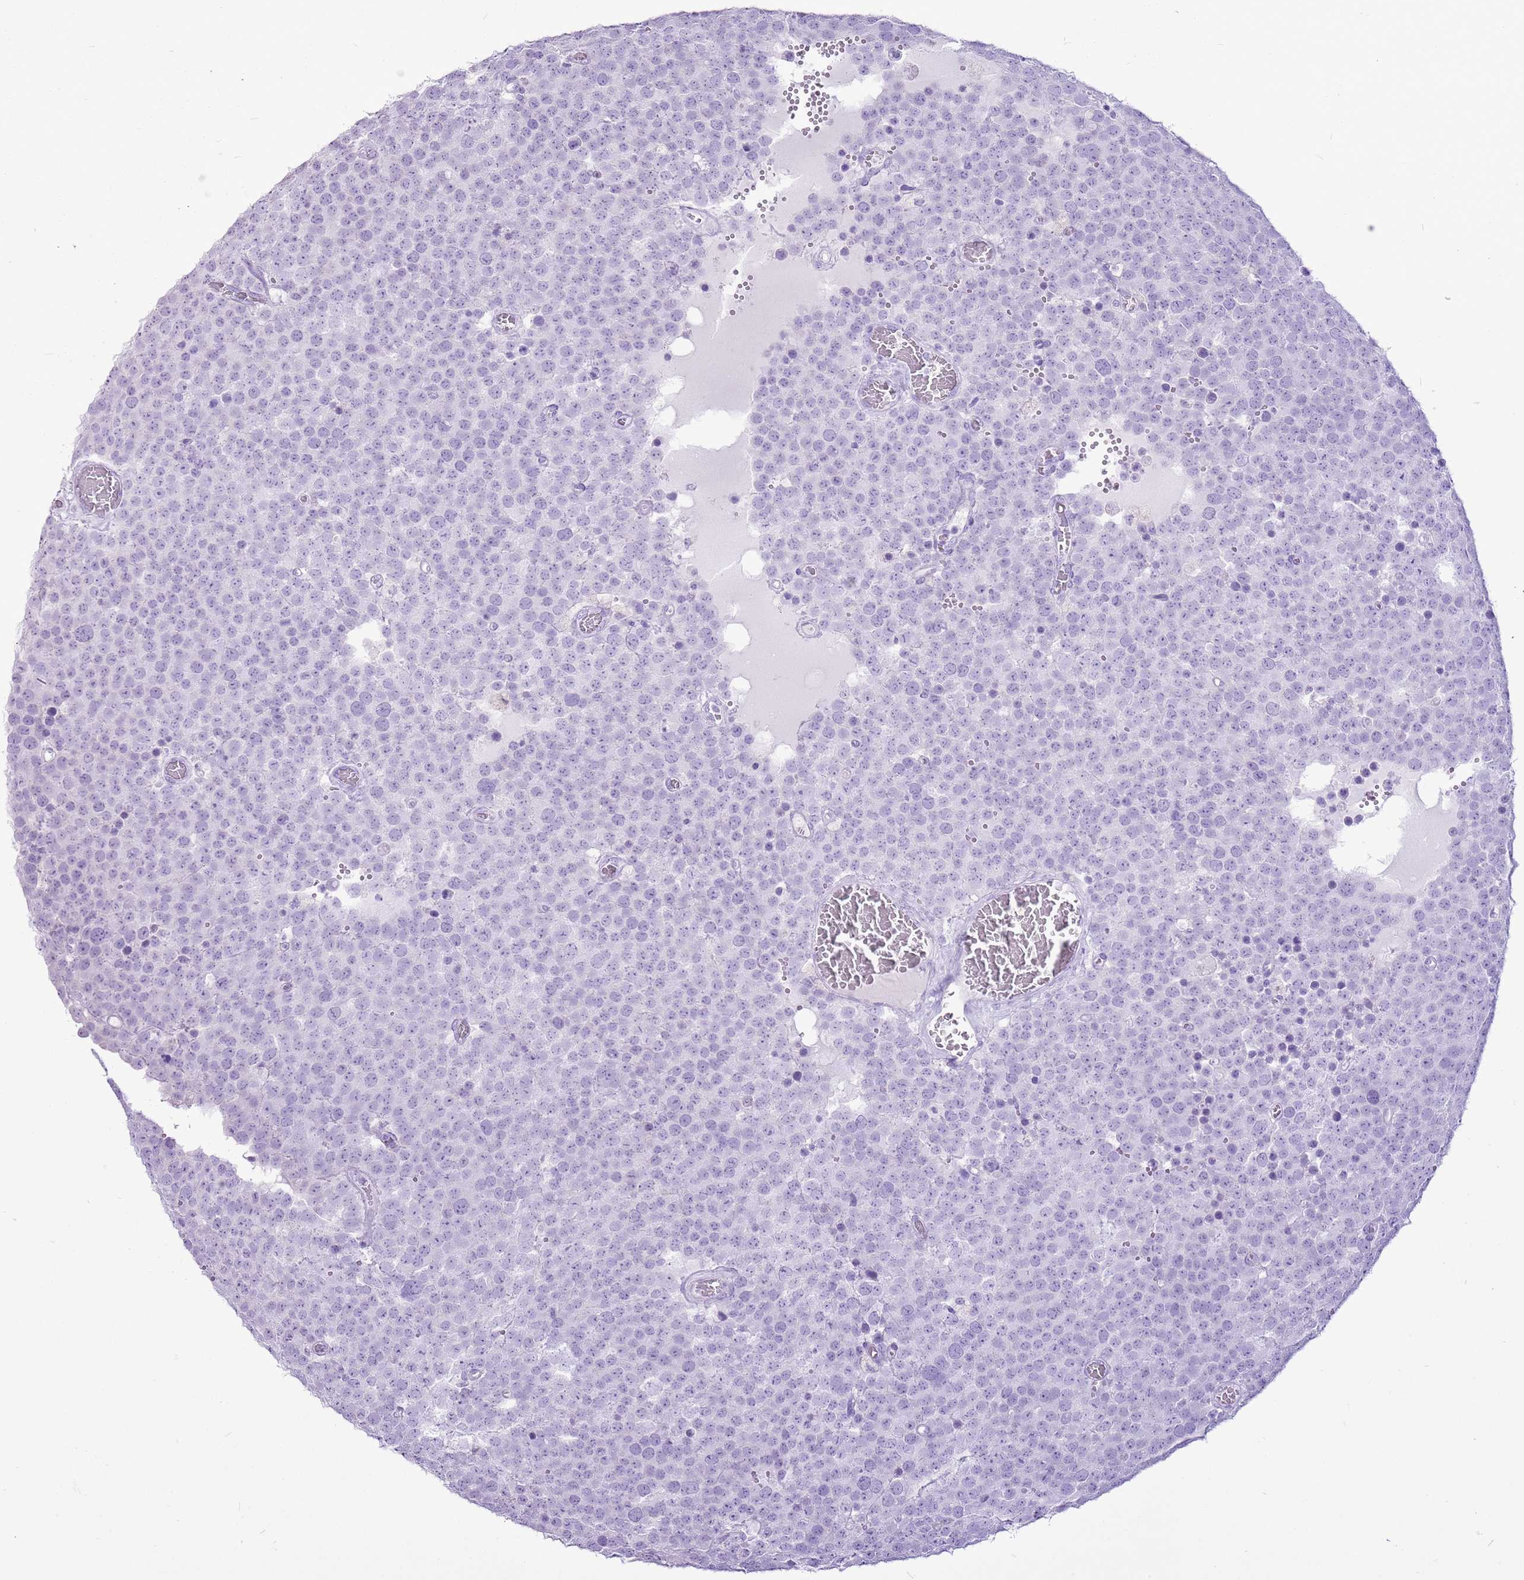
{"staining": {"intensity": "negative", "quantity": "none", "location": "none"}, "tissue": "testis cancer", "cell_type": "Tumor cells", "image_type": "cancer", "snomed": [{"axis": "morphology", "description": "Normal tissue, NOS"}, {"axis": "morphology", "description": "Seminoma, NOS"}, {"axis": "topography", "description": "Testis"}], "caption": "Immunohistochemistry of testis cancer (seminoma) shows no expression in tumor cells. (IHC, brightfield microscopy, high magnification).", "gene": "CNFN", "patient": {"sex": "male", "age": 71}}